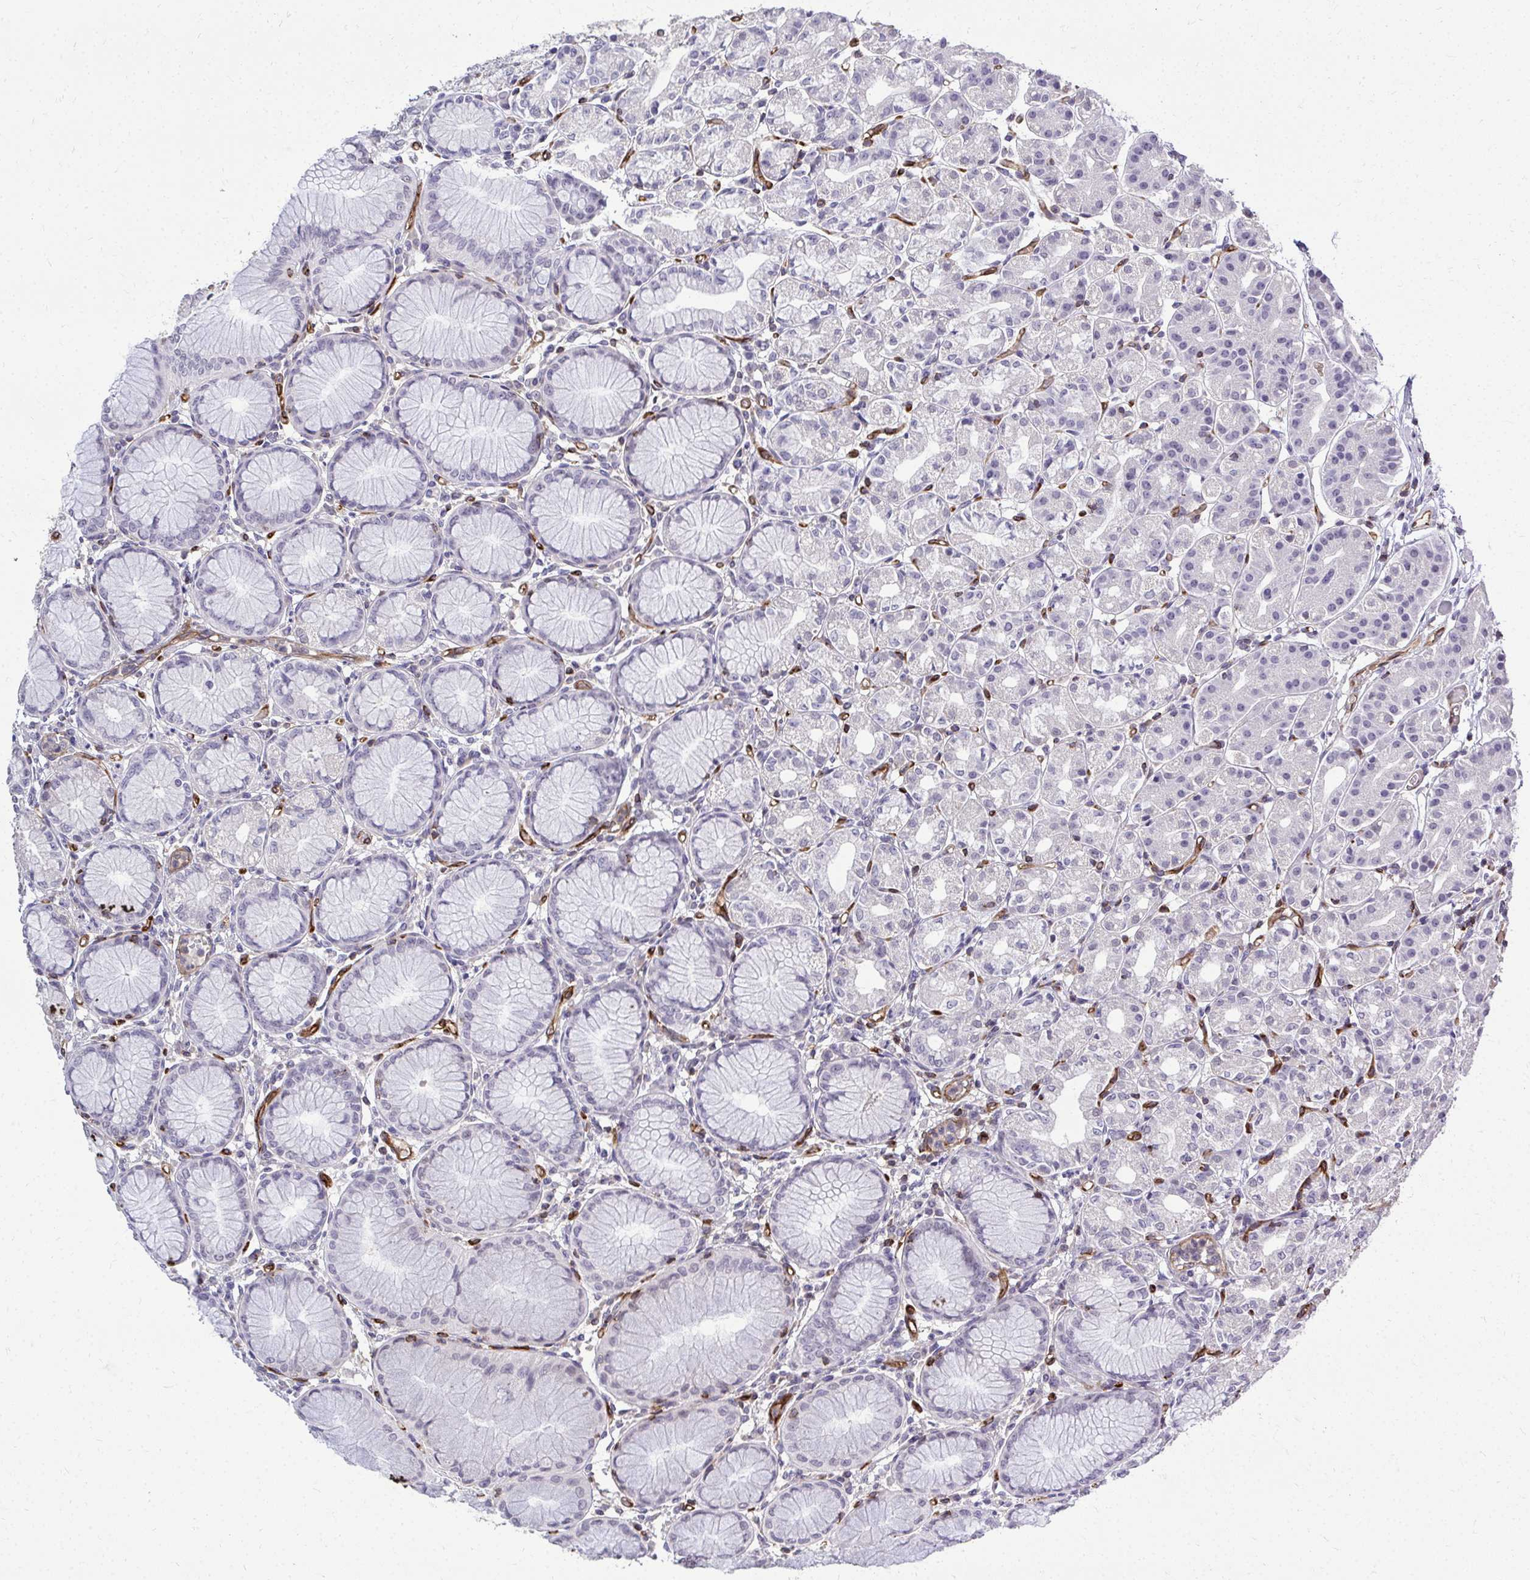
{"staining": {"intensity": "negative", "quantity": "none", "location": "none"}, "tissue": "stomach", "cell_type": "Glandular cells", "image_type": "normal", "snomed": [{"axis": "morphology", "description": "Normal tissue, NOS"}, {"axis": "topography", "description": "Stomach"}], "caption": "DAB (3,3'-diaminobenzidine) immunohistochemical staining of benign human stomach demonstrates no significant positivity in glandular cells.", "gene": "FOXN3", "patient": {"sex": "female", "age": 57}}